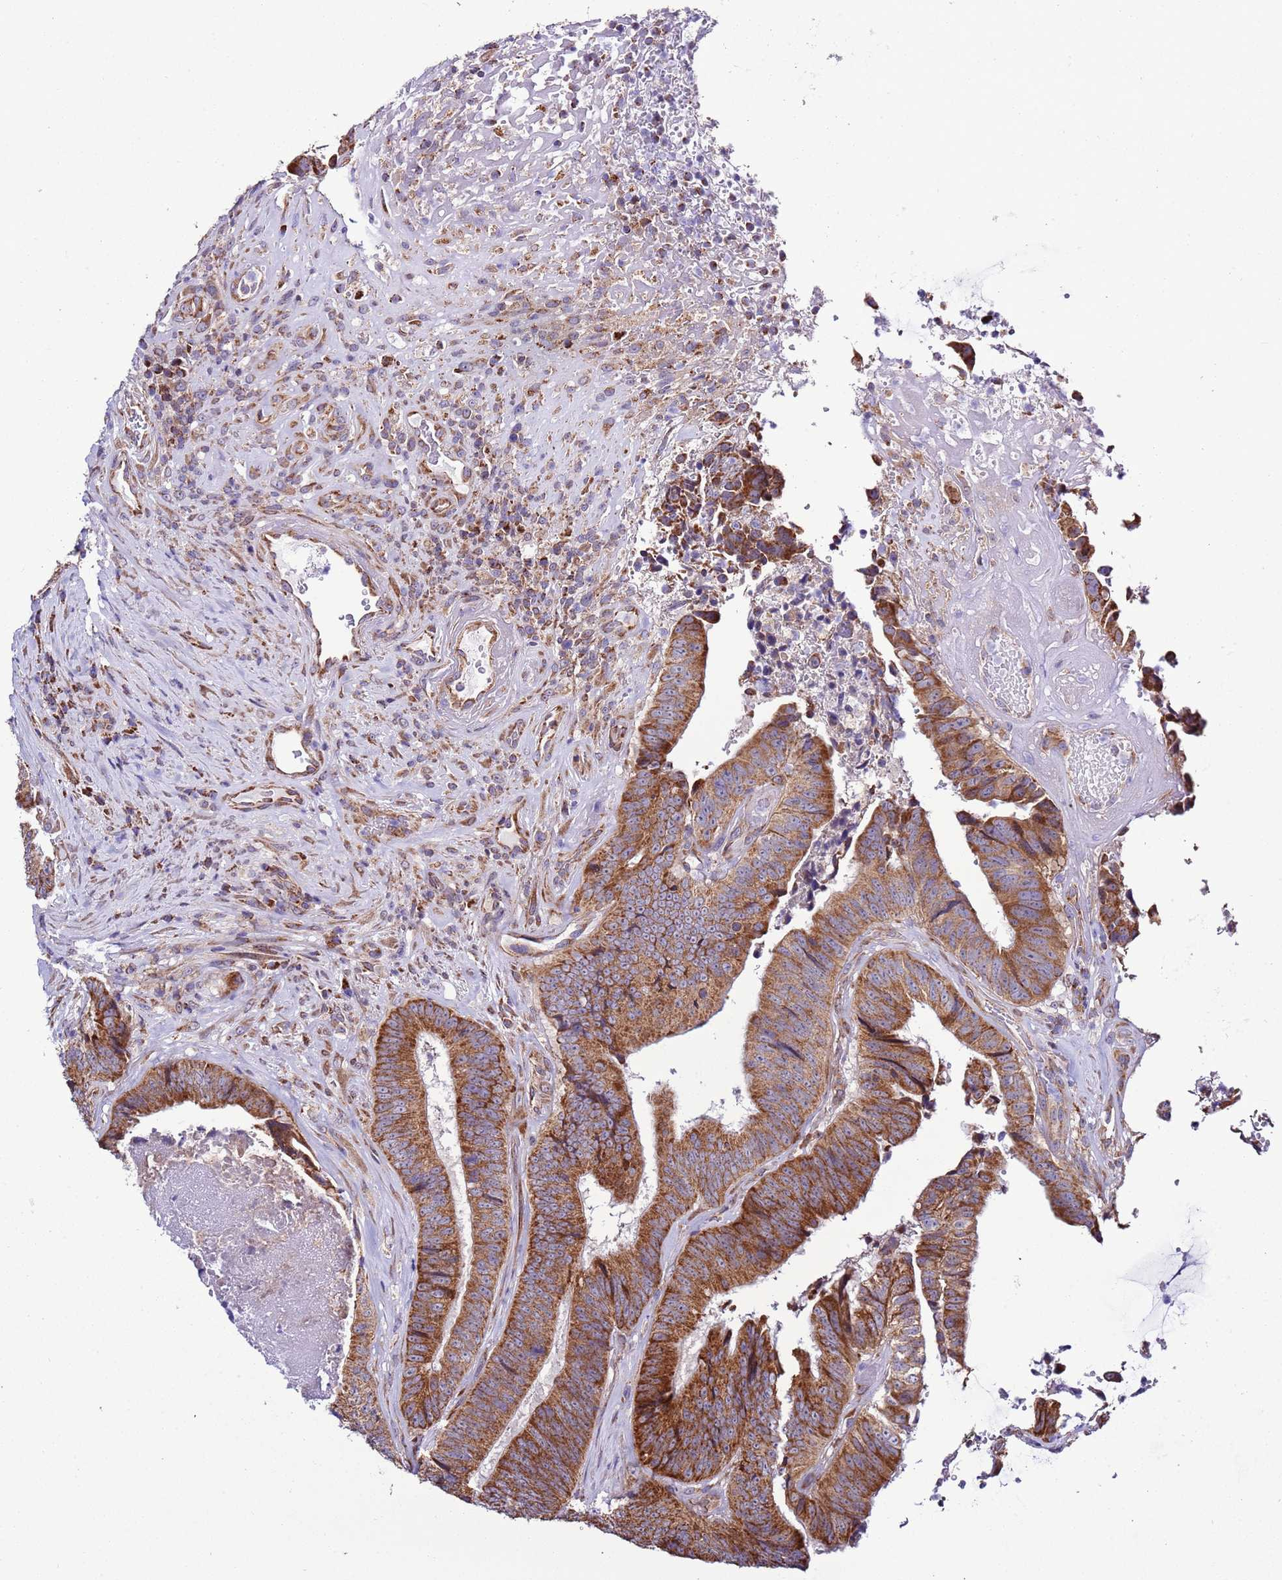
{"staining": {"intensity": "strong", "quantity": ">75%", "location": "cytoplasmic/membranous"}, "tissue": "colorectal cancer", "cell_type": "Tumor cells", "image_type": "cancer", "snomed": [{"axis": "morphology", "description": "Adenocarcinoma, NOS"}, {"axis": "topography", "description": "Rectum"}], "caption": "High-magnification brightfield microscopy of colorectal adenocarcinoma stained with DAB (3,3'-diaminobenzidine) (brown) and counterstained with hematoxylin (blue). tumor cells exhibit strong cytoplasmic/membranous expression is present in approximately>75% of cells. Nuclei are stained in blue.", "gene": "AHI1", "patient": {"sex": "male", "age": 72}}